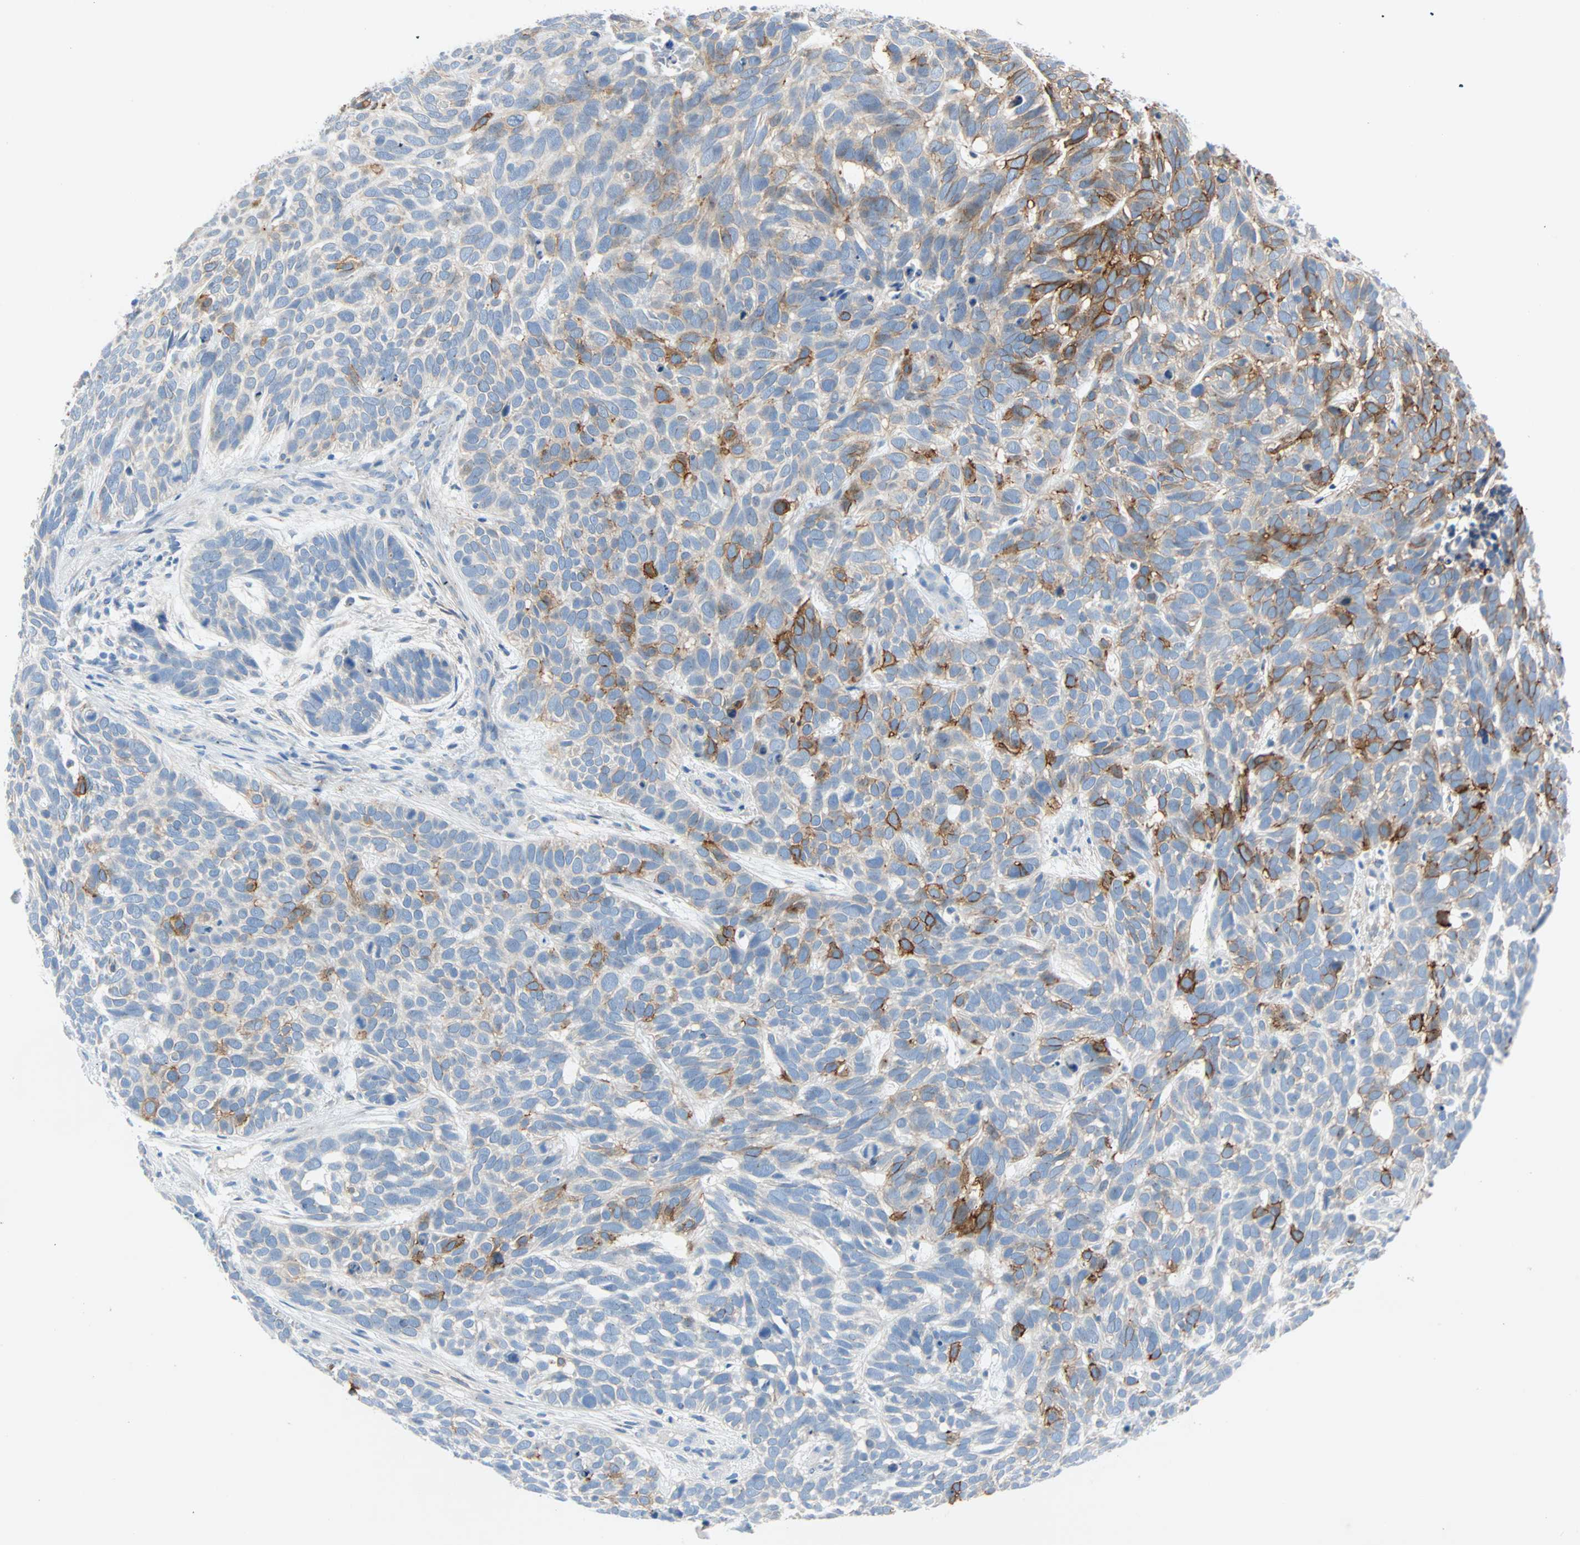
{"staining": {"intensity": "strong", "quantity": "<25%", "location": "cytoplasmic/membranous"}, "tissue": "skin cancer", "cell_type": "Tumor cells", "image_type": "cancer", "snomed": [{"axis": "morphology", "description": "Basal cell carcinoma"}, {"axis": "topography", "description": "Skin"}], "caption": "Human basal cell carcinoma (skin) stained with a protein marker demonstrates strong staining in tumor cells.", "gene": "PDPN", "patient": {"sex": "male", "age": 87}}